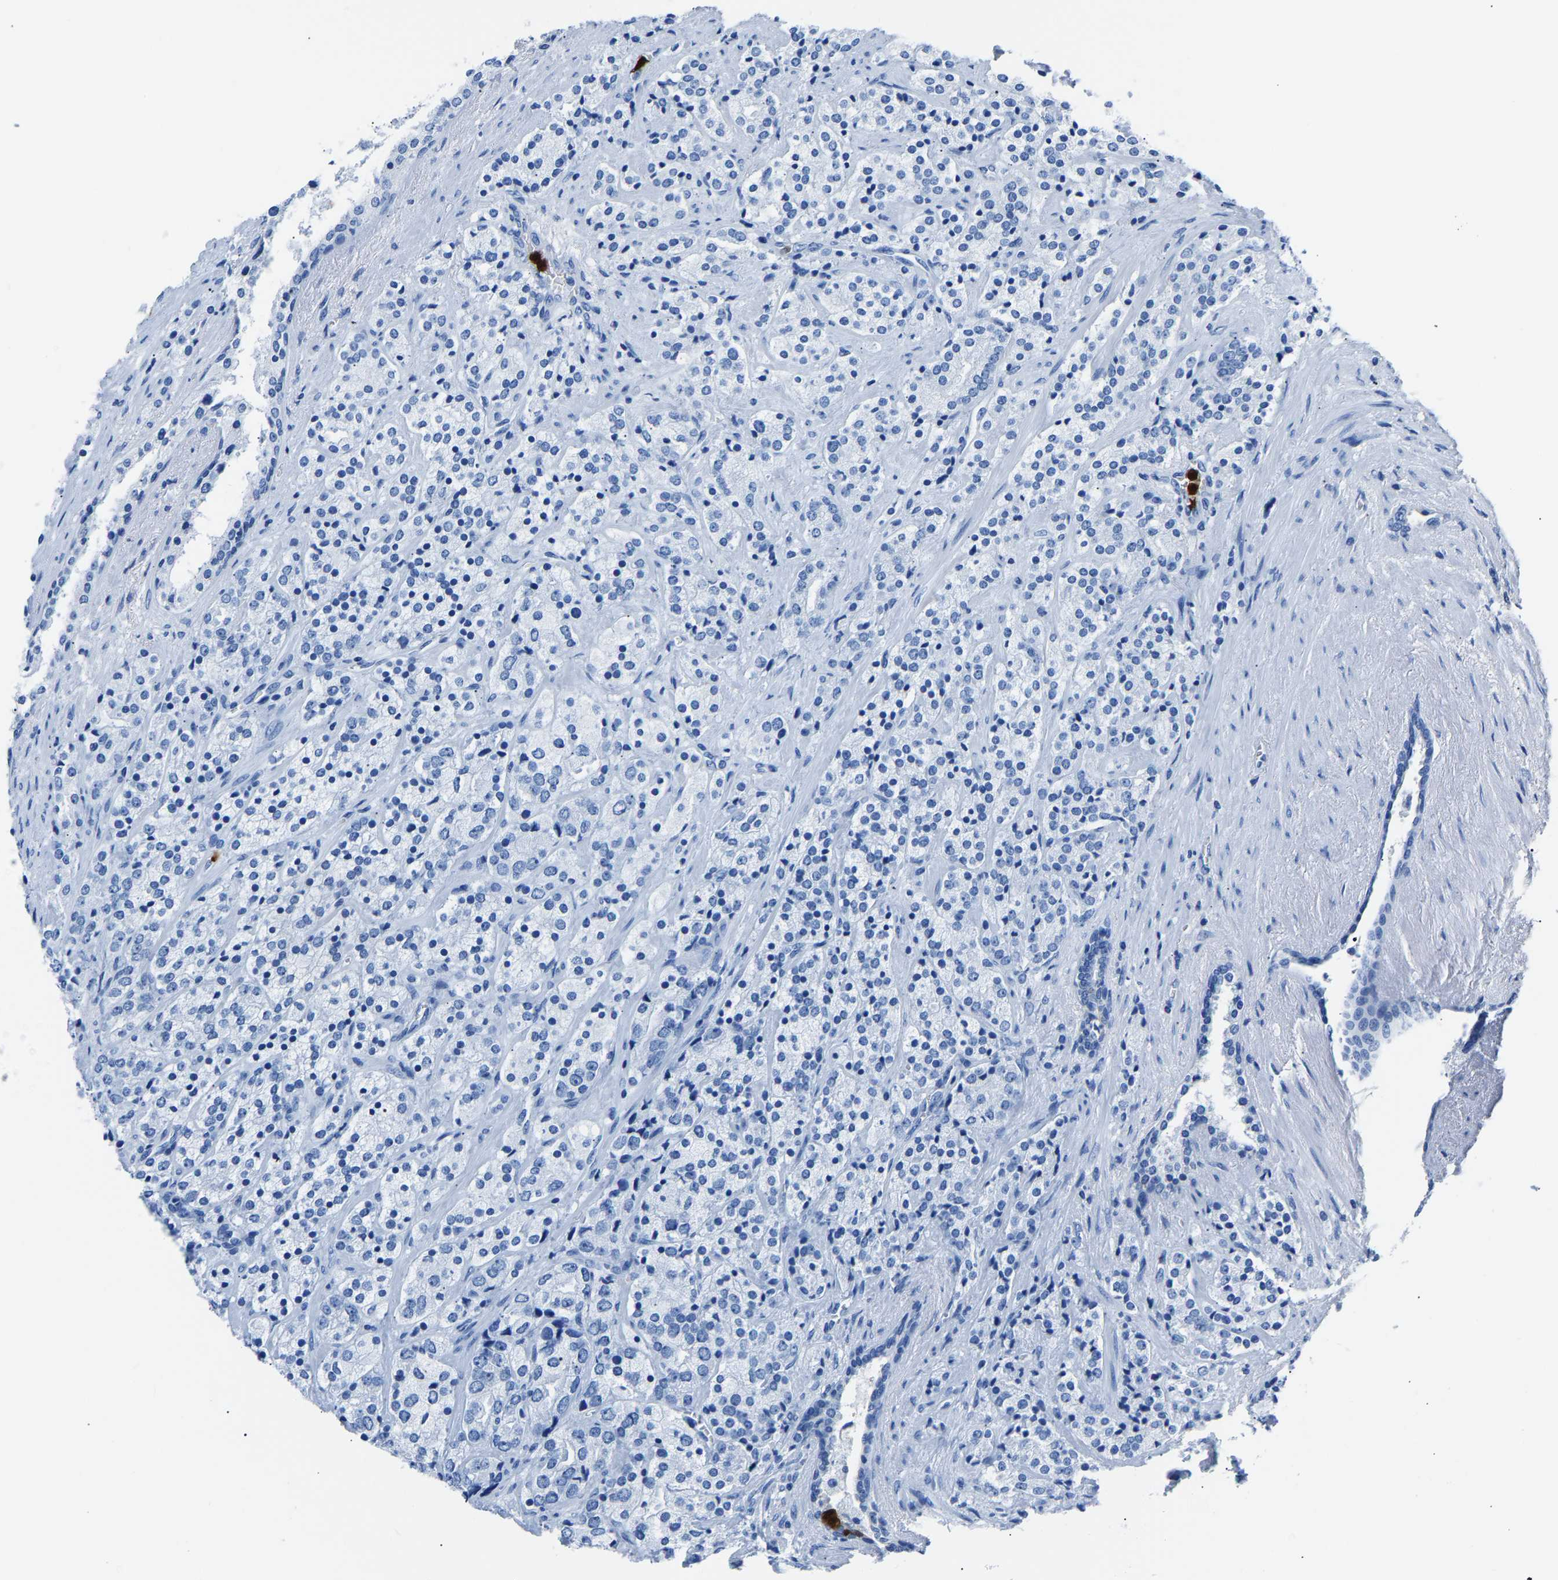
{"staining": {"intensity": "negative", "quantity": "none", "location": "none"}, "tissue": "prostate cancer", "cell_type": "Tumor cells", "image_type": "cancer", "snomed": [{"axis": "morphology", "description": "Adenocarcinoma, High grade"}, {"axis": "topography", "description": "Prostate"}], "caption": "Immunohistochemical staining of prostate adenocarcinoma (high-grade) demonstrates no significant expression in tumor cells.", "gene": "S100P", "patient": {"sex": "male", "age": 71}}